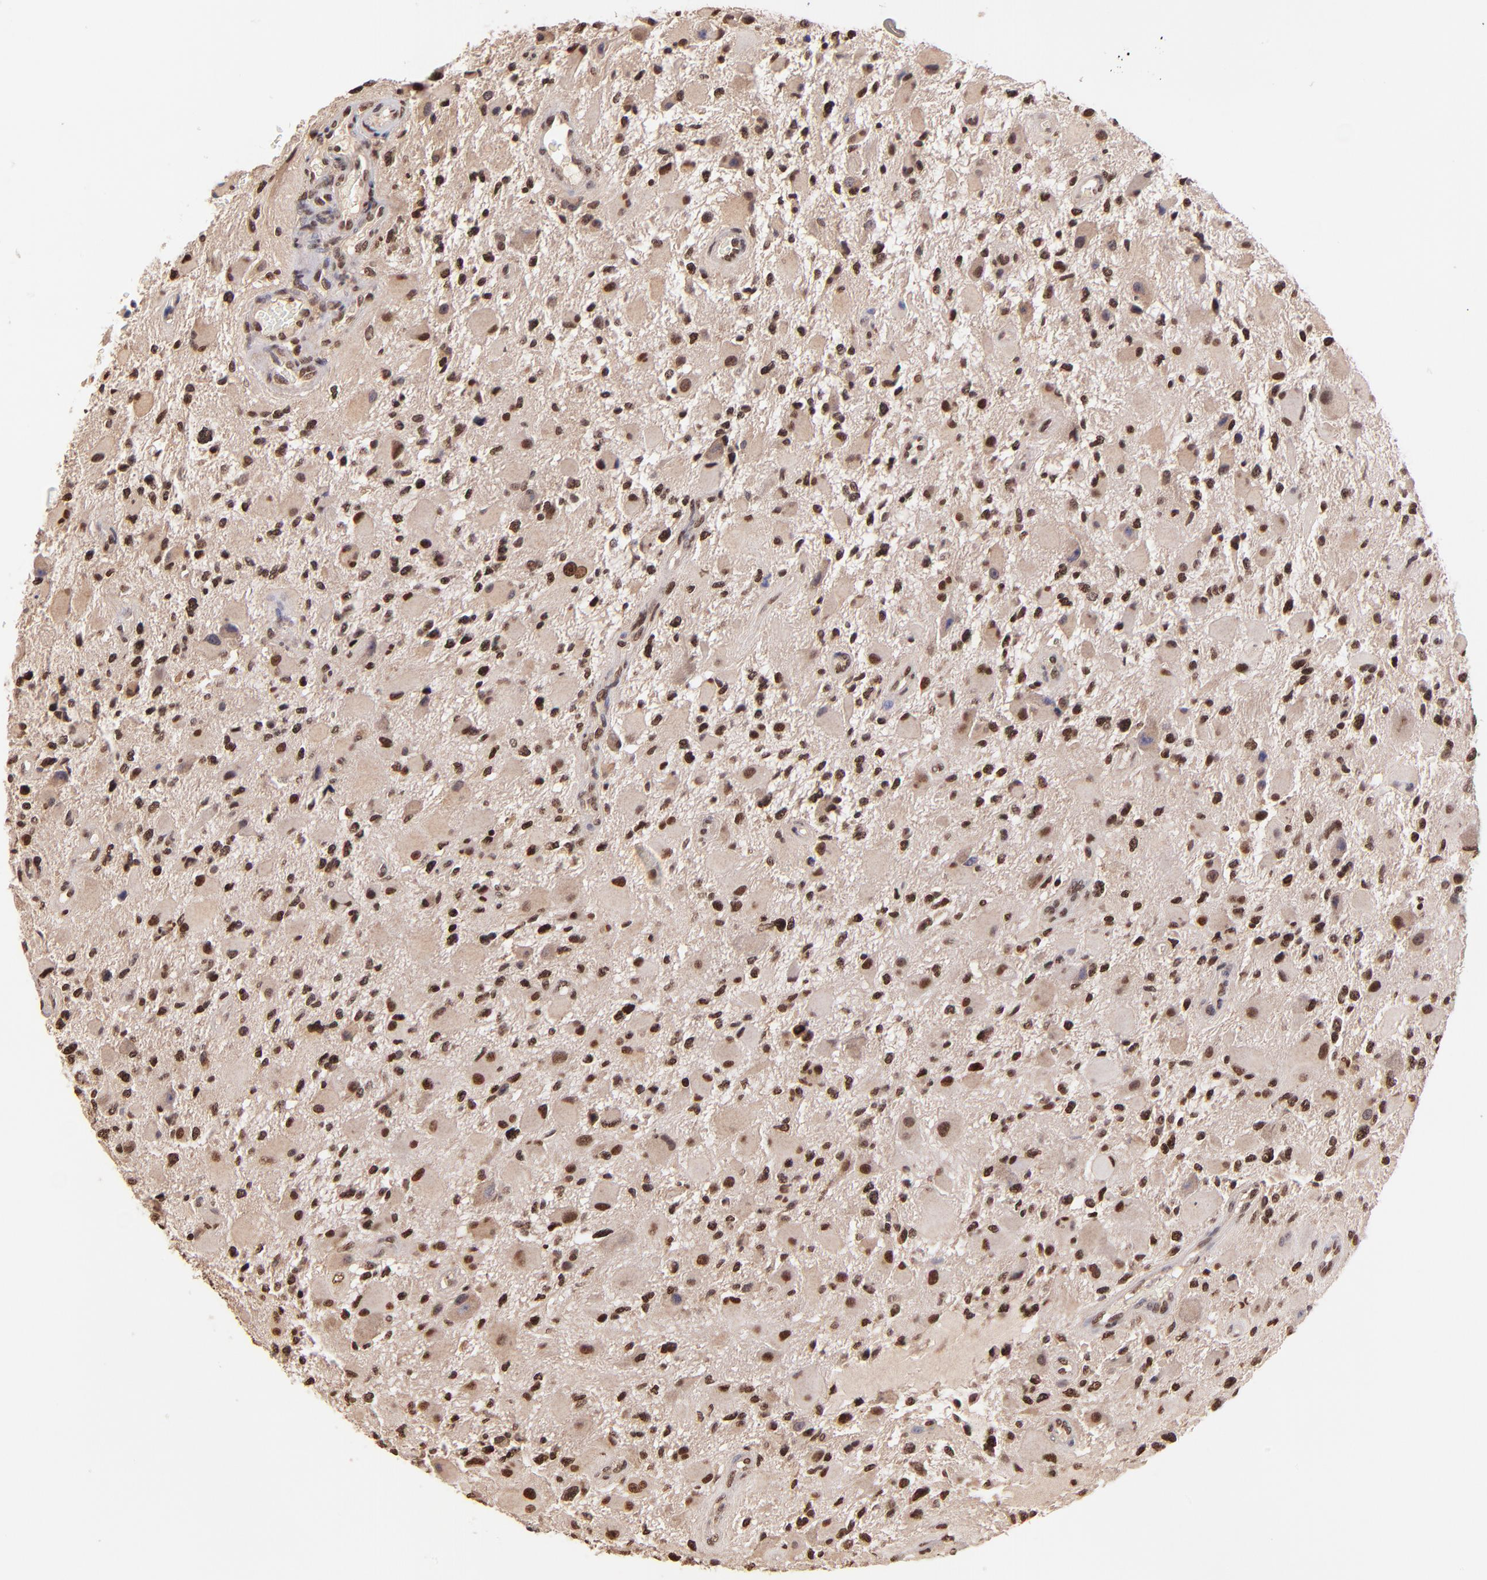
{"staining": {"intensity": "strong", "quantity": ">75%", "location": "nuclear"}, "tissue": "glioma", "cell_type": "Tumor cells", "image_type": "cancer", "snomed": [{"axis": "morphology", "description": "Glioma, malignant, High grade"}, {"axis": "topography", "description": "Brain"}], "caption": "This image displays immunohistochemistry staining of glioma, with high strong nuclear staining in approximately >75% of tumor cells.", "gene": "WDR25", "patient": {"sex": "female", "age": 60}}